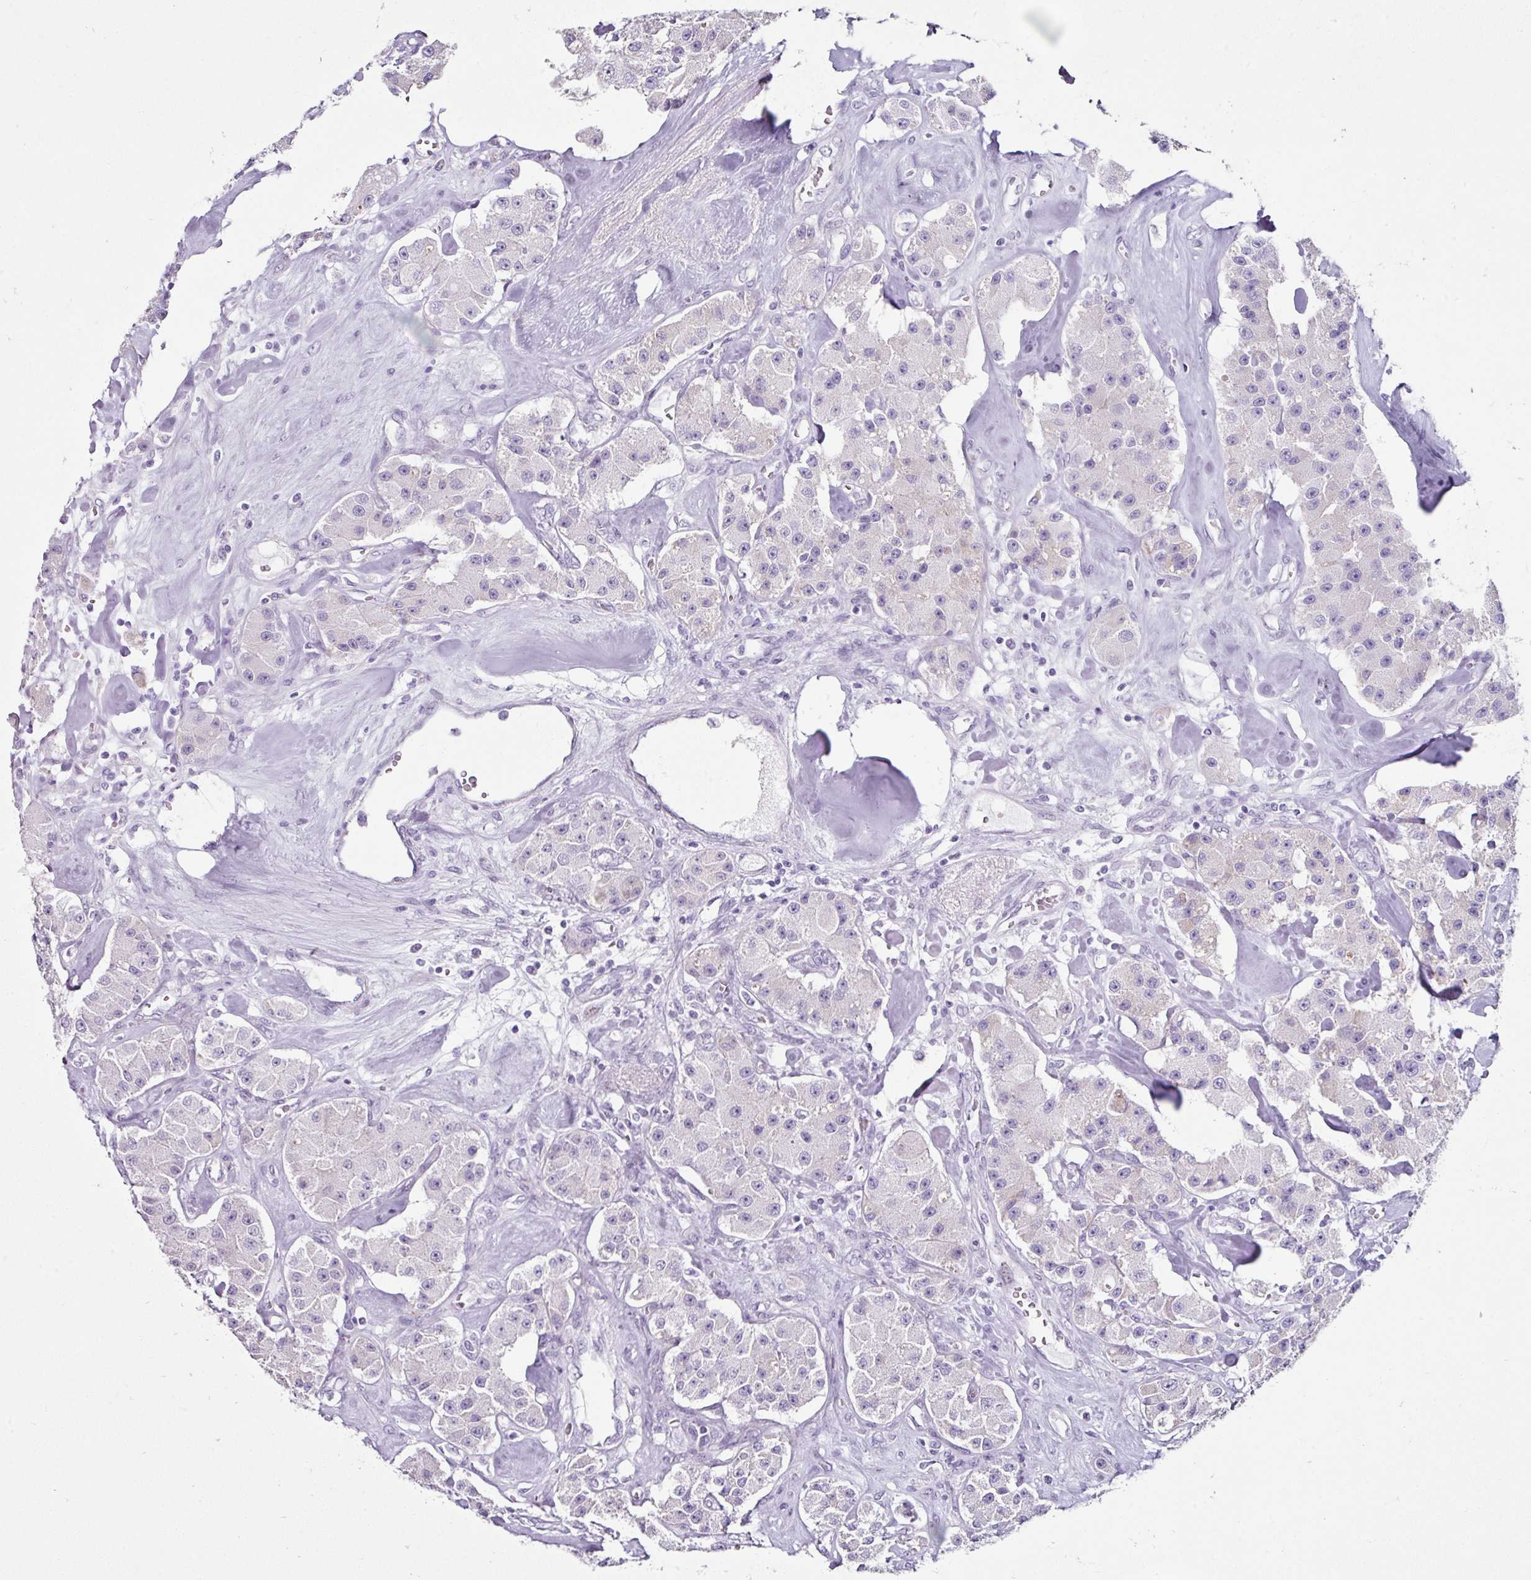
{"staining": {"intensity": "negative", "quantity": "none", "location": "none"}, "tissue": "carcinoid", "cell_type": "Tumor cells", "image_type": "cancer", "snomed": [{"axis": "morphology", "description": "Carcinoid, malignant, NOS"}, {"axis": "topography", "description": "Pancreas"}], "caption": "This is an immunohistochemistry (IHC) histopathology image of carcinoid. There is no expression in tumor cells.", "gene": "TRA2A", "patient": {"sex": "male", "age": 41}}